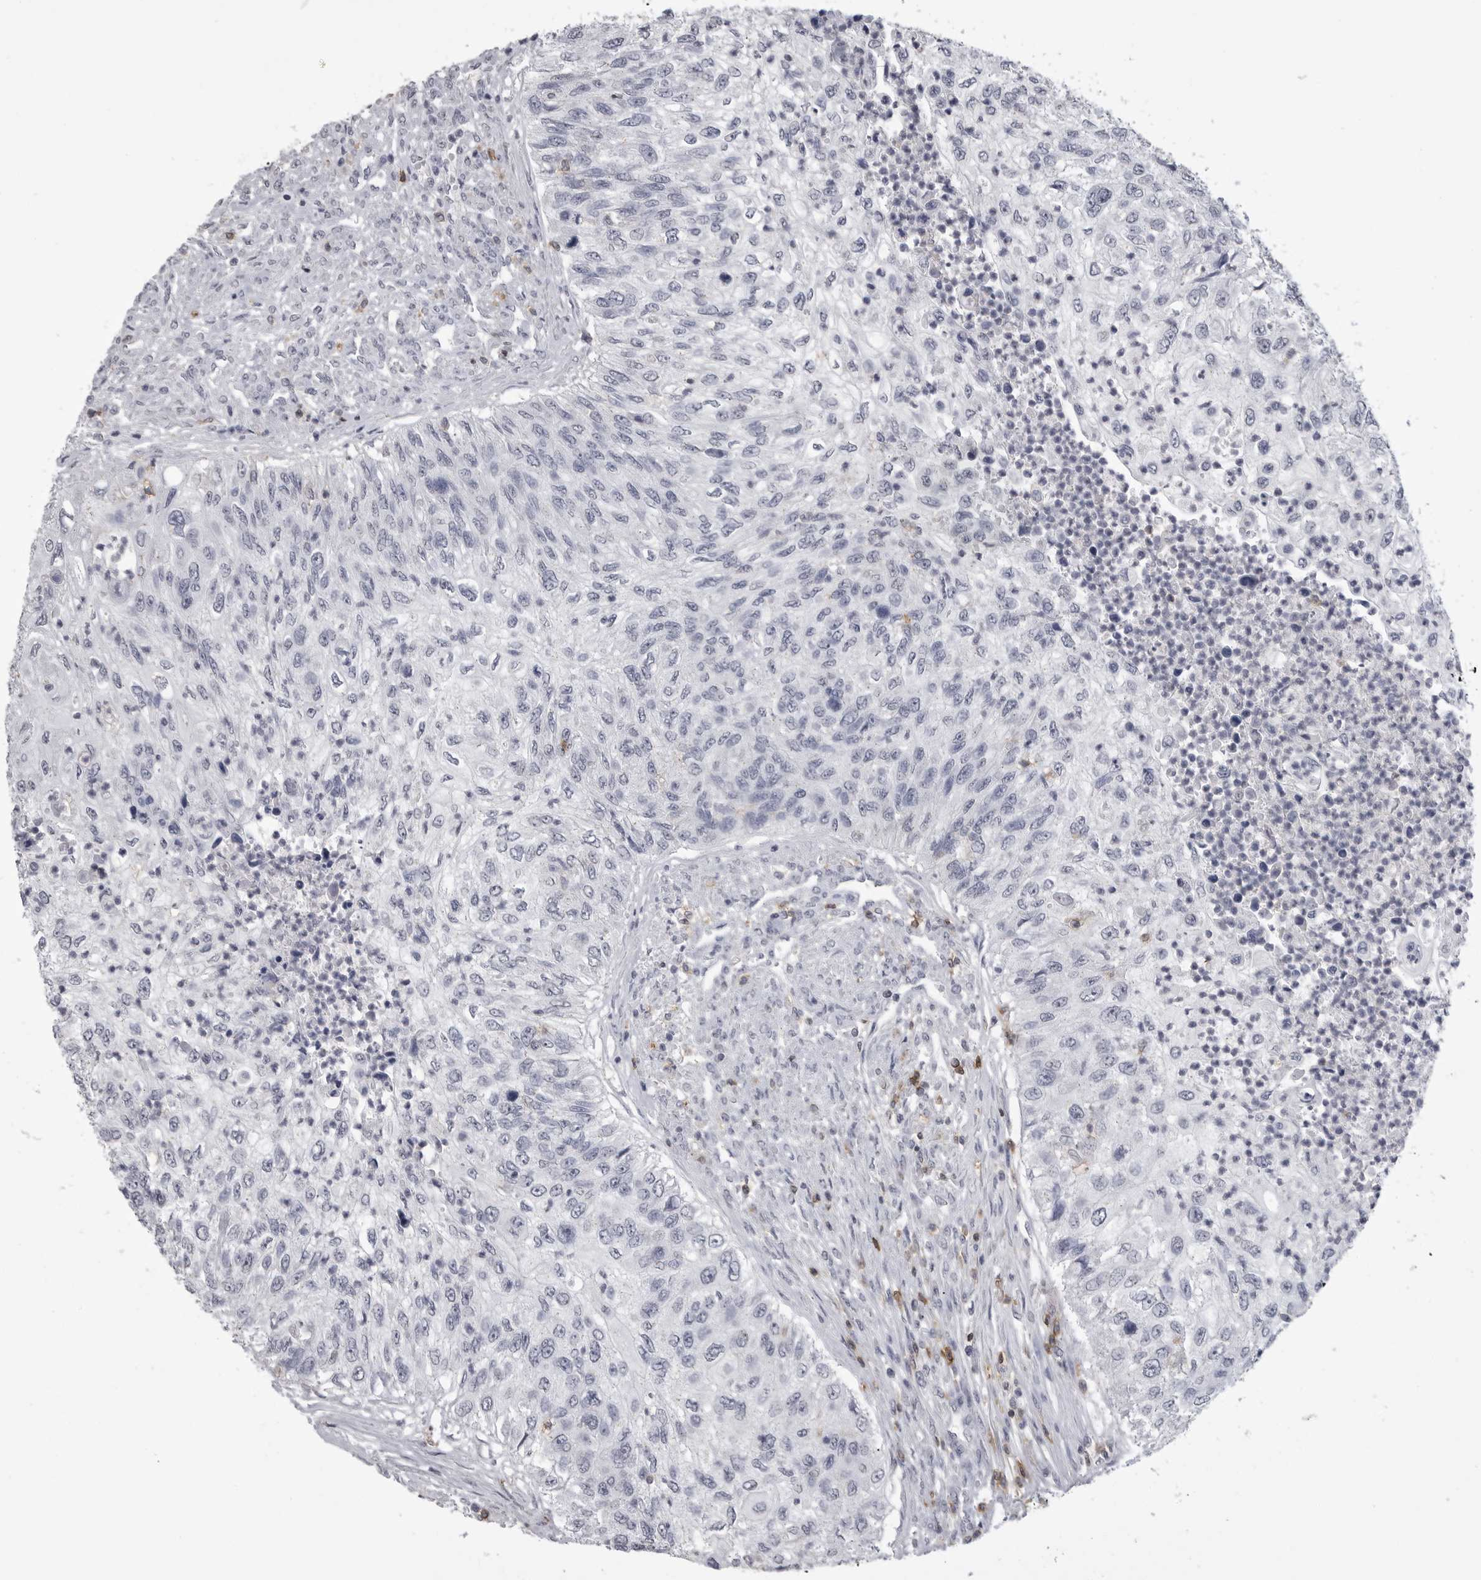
{"staining": {"intensity": "negative", "quantity": "none", "location": "none"}, "tissue": "urothelial cancer", "cell_type": "Tumor cells", "image_type": "cancer", "snomed": [{"axis": "morphology", "description": "Urothelial carcinoma, High grade"}, {"axis": "topography", "description": "Urinary bladder"}], "caption": "An immunohistochemistry (IHC) image of urothelial carcinoma (high-grade) is shown. There is no staining in tumor cells of urothelial carcinoma (high-grade).", "gene": "ITGAL", "patient": {"sex": "female", "age": 60}}